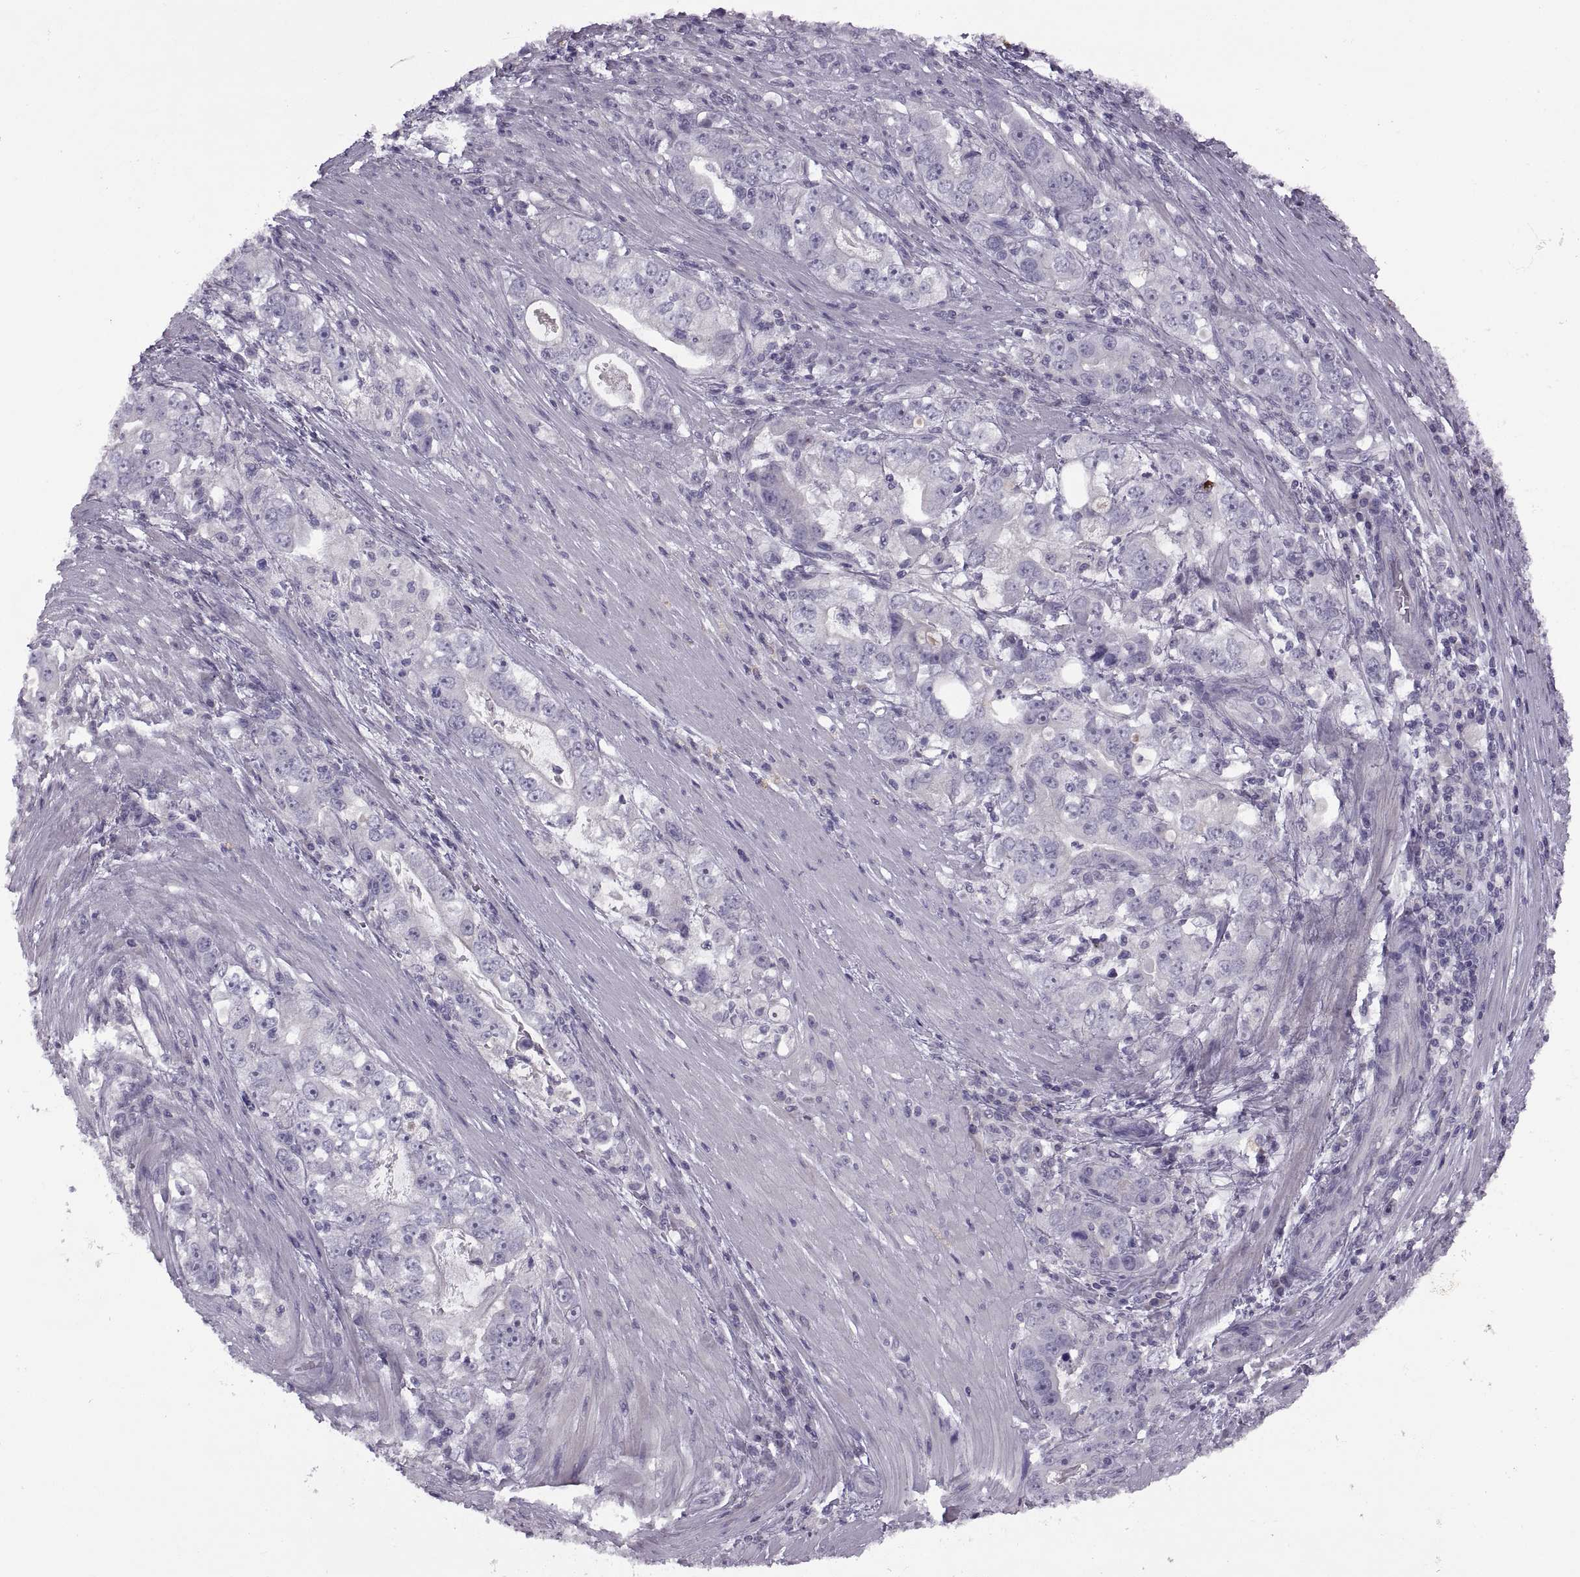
{"staining": {"intensity": "negative", "quantity": "none", "location": "none"}, "tissue": "stomach cancer", "cell_type": "Tumor cells", "image_type": "cancer", "snomed": [{"axis": "morphology", "description": "Adenocarcinoma, NOS"}, {"axis": "topography", "description": "Stomach, lower"}], "caption": "Tumor cells are negative for brown protein staining in stomach adenocarcinoma.", "gene": "RSPH6A", "patient": {"sex": "female", "age": 72}}